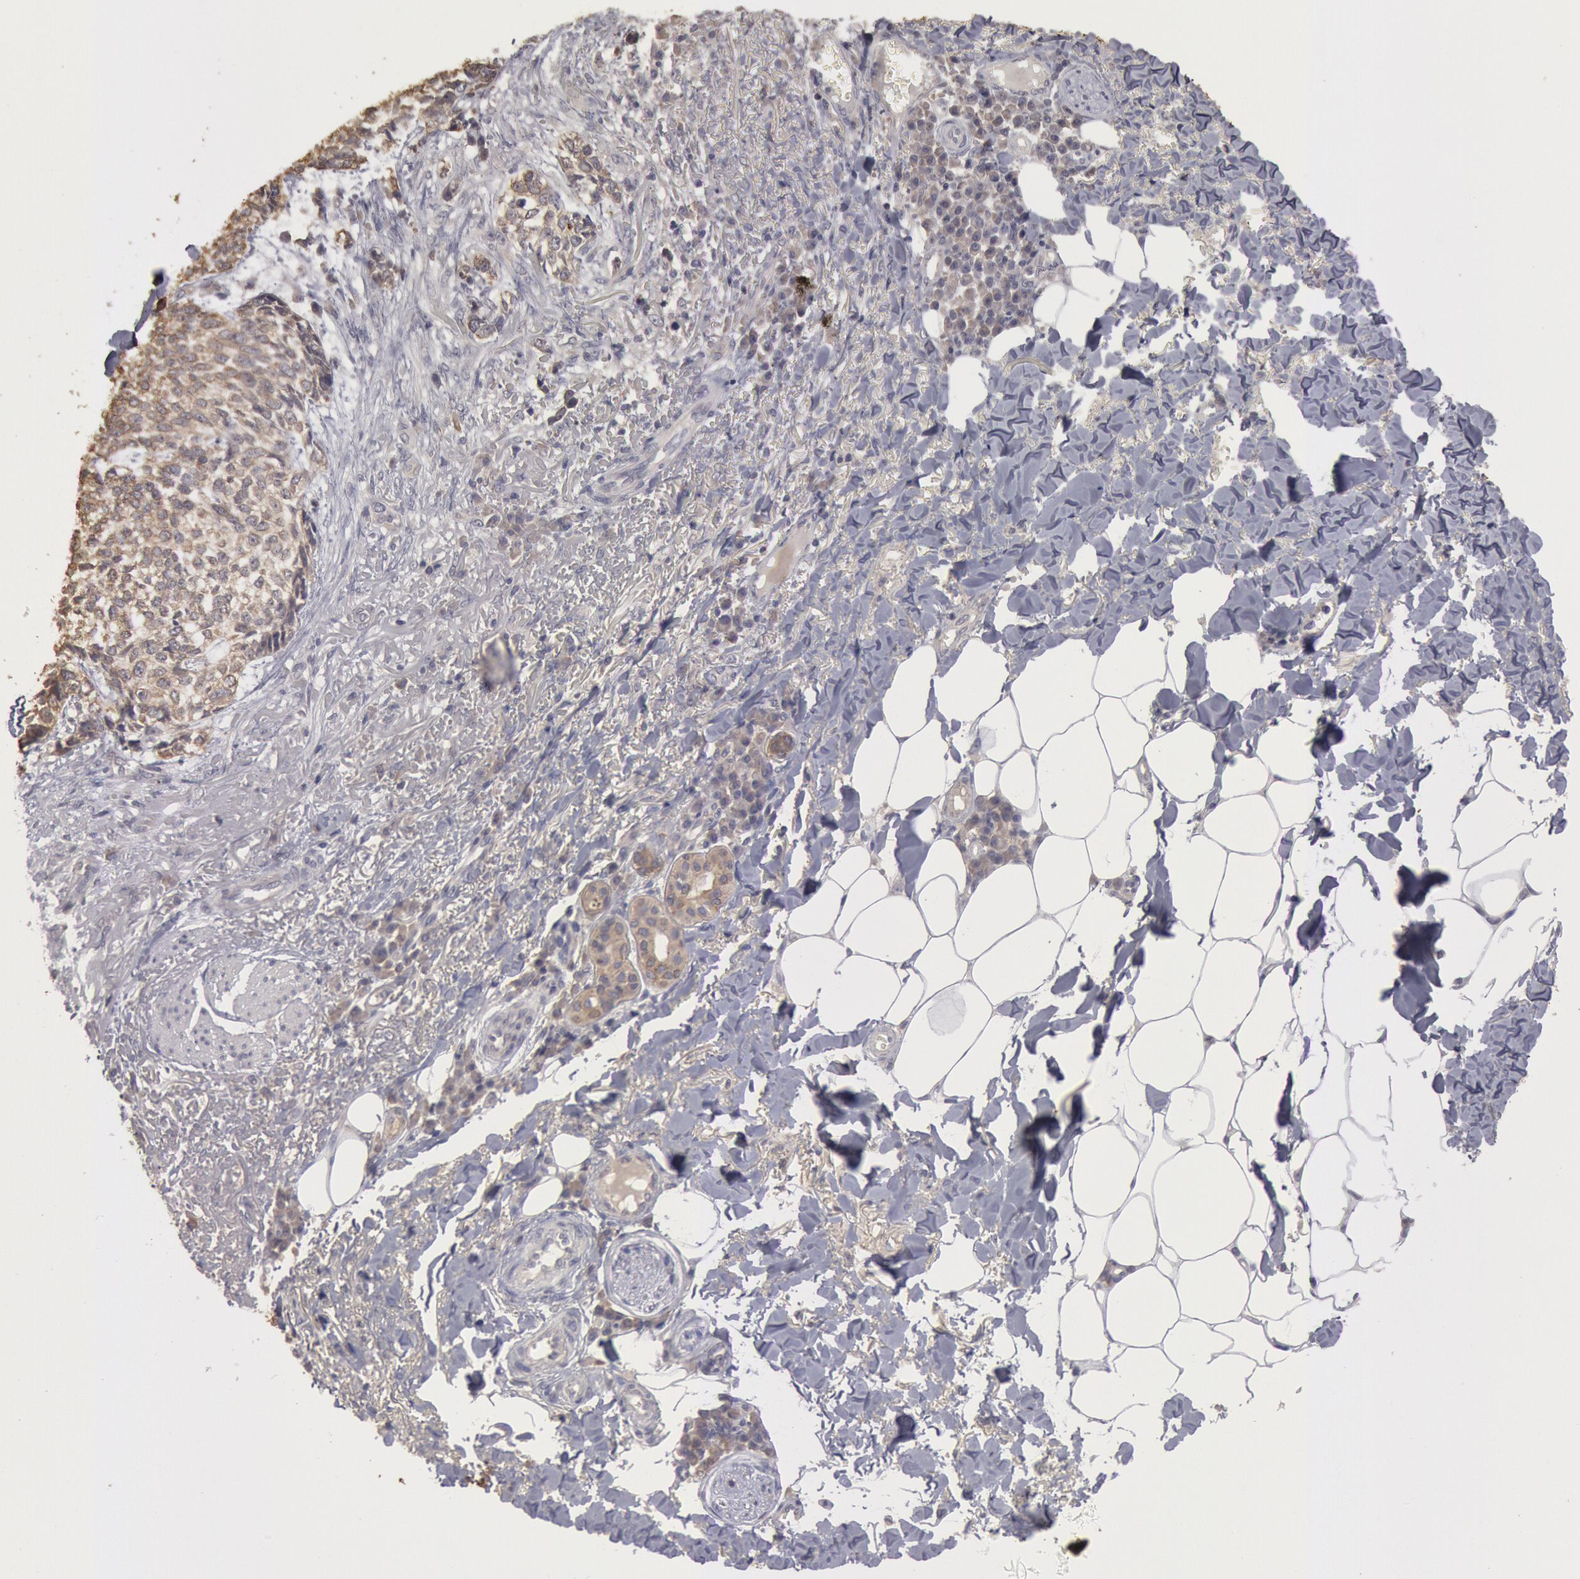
{"staining": {"intensity": "weak", "quantity": ">75%", "location": "cytoplasmic/membranous"}, "tissue": "skin cancer", "cell_type": "Tumor cells", "image_type": "cancer", "snomed": [{"axis": "morphology", "description": "Basal cell carcinoma"}, {"axis": "topography", "description": "Skin"}], "caption": "Tumor cells display weak cytoplasmic/membranous expression in about >75% of cells in skin cancer (basal cell carcinoma).", "gene": "ZFP36L1", "patient": {"sex": "female", "age": 89}}